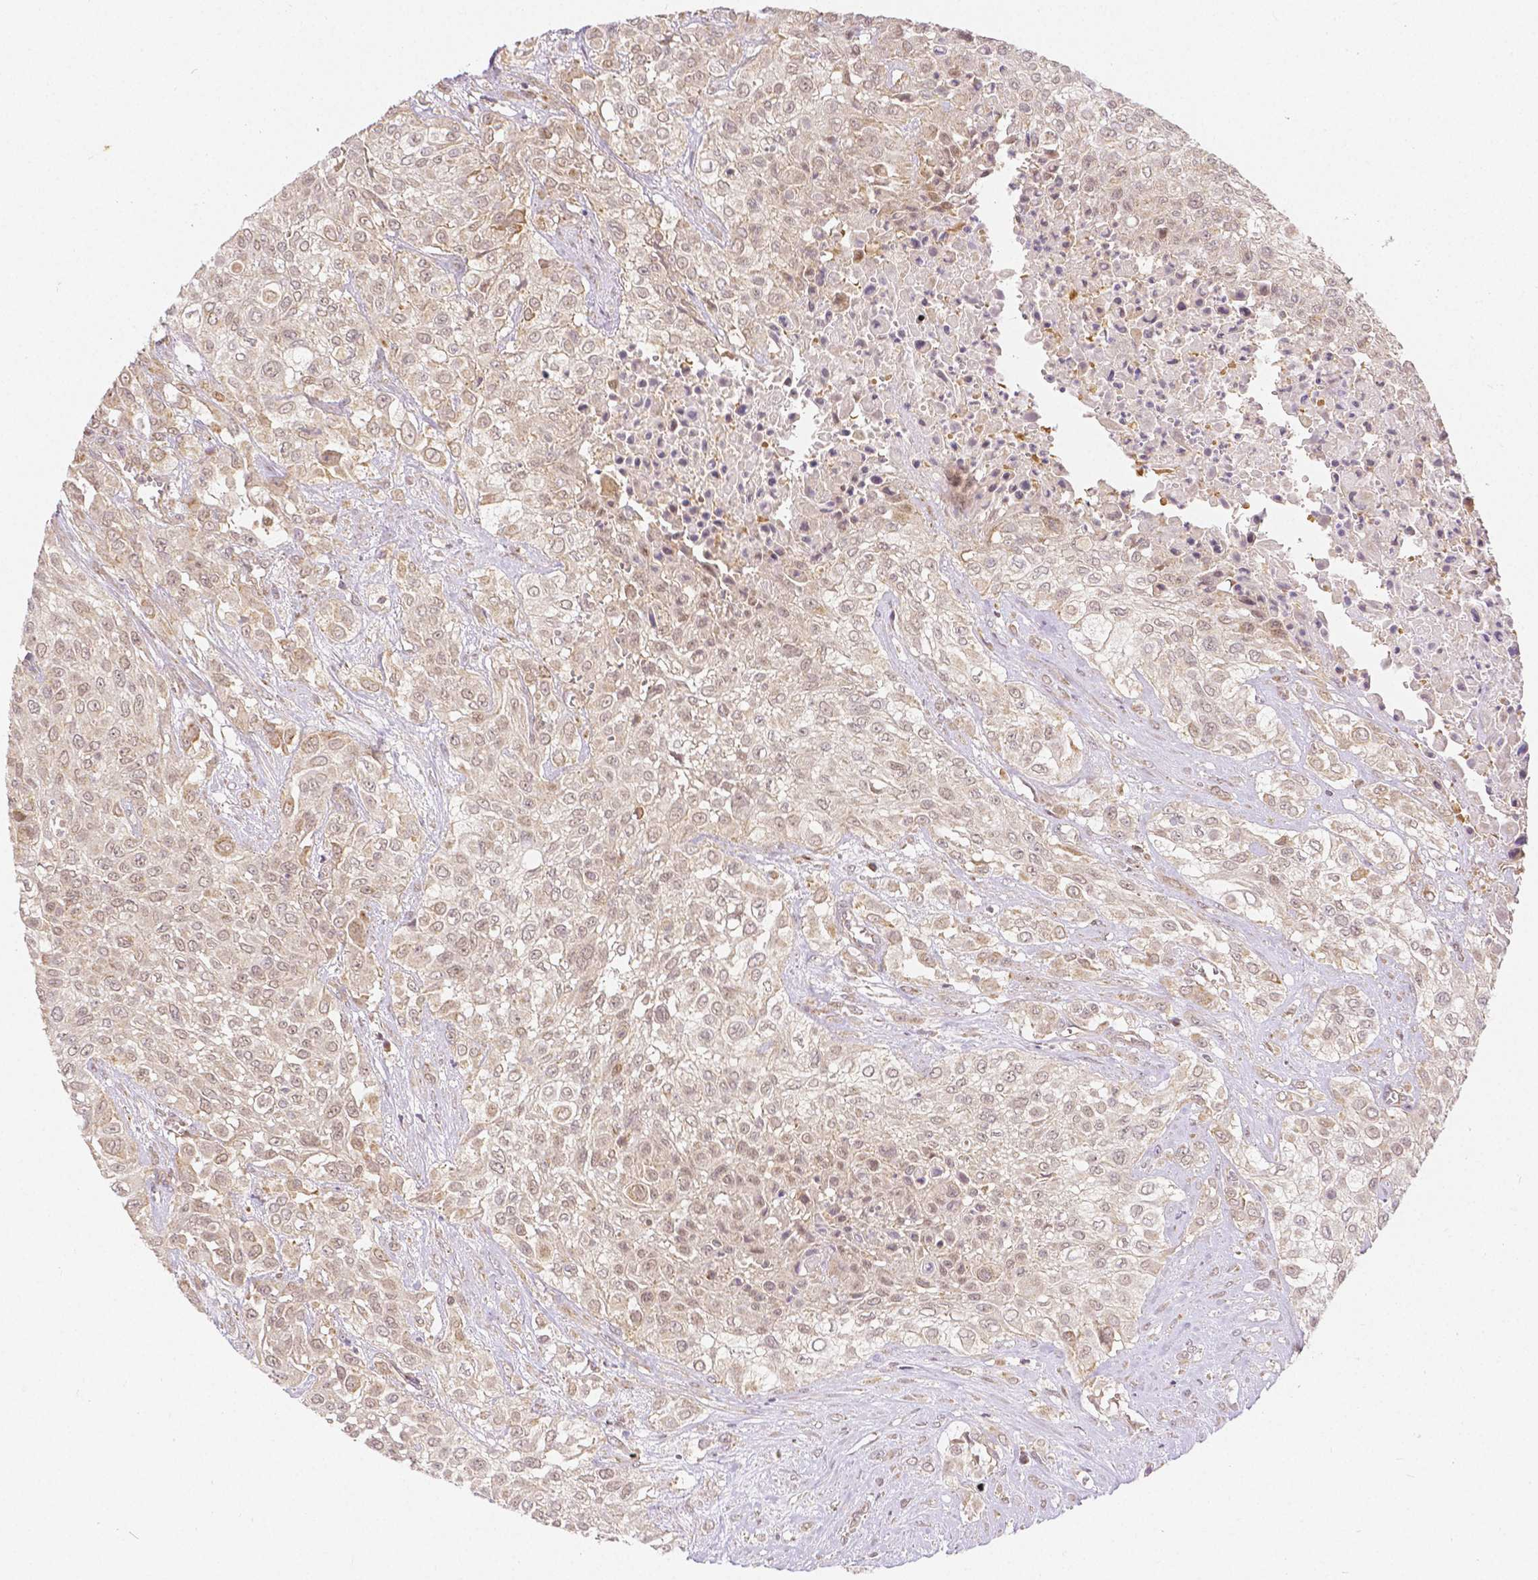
{"staining": {"intensity": "weak", "quantity": ">75%", "location": "cytoplasmic/membranous,nuclear"}, "tissue": "urothelial cancer", "cell_type": "Tumor cells", "image_type": "cancer", "snomed": [{"axis": "morphology", "description": "Urothelial carcinoma, High grade"}, {"axis": "topography", "description": "Urinary bladder"}], "caption": "High-power microscopy captured an immunohistochemistry (IHC) image of urothelial cancer, revealing weak cytoplasmic/membranous and nuclear expression in about >75% of tumor cells. Nuclei are stained in blue.", "gene": "RHOT1", "patient": {"sex": "male", "age": 57}}